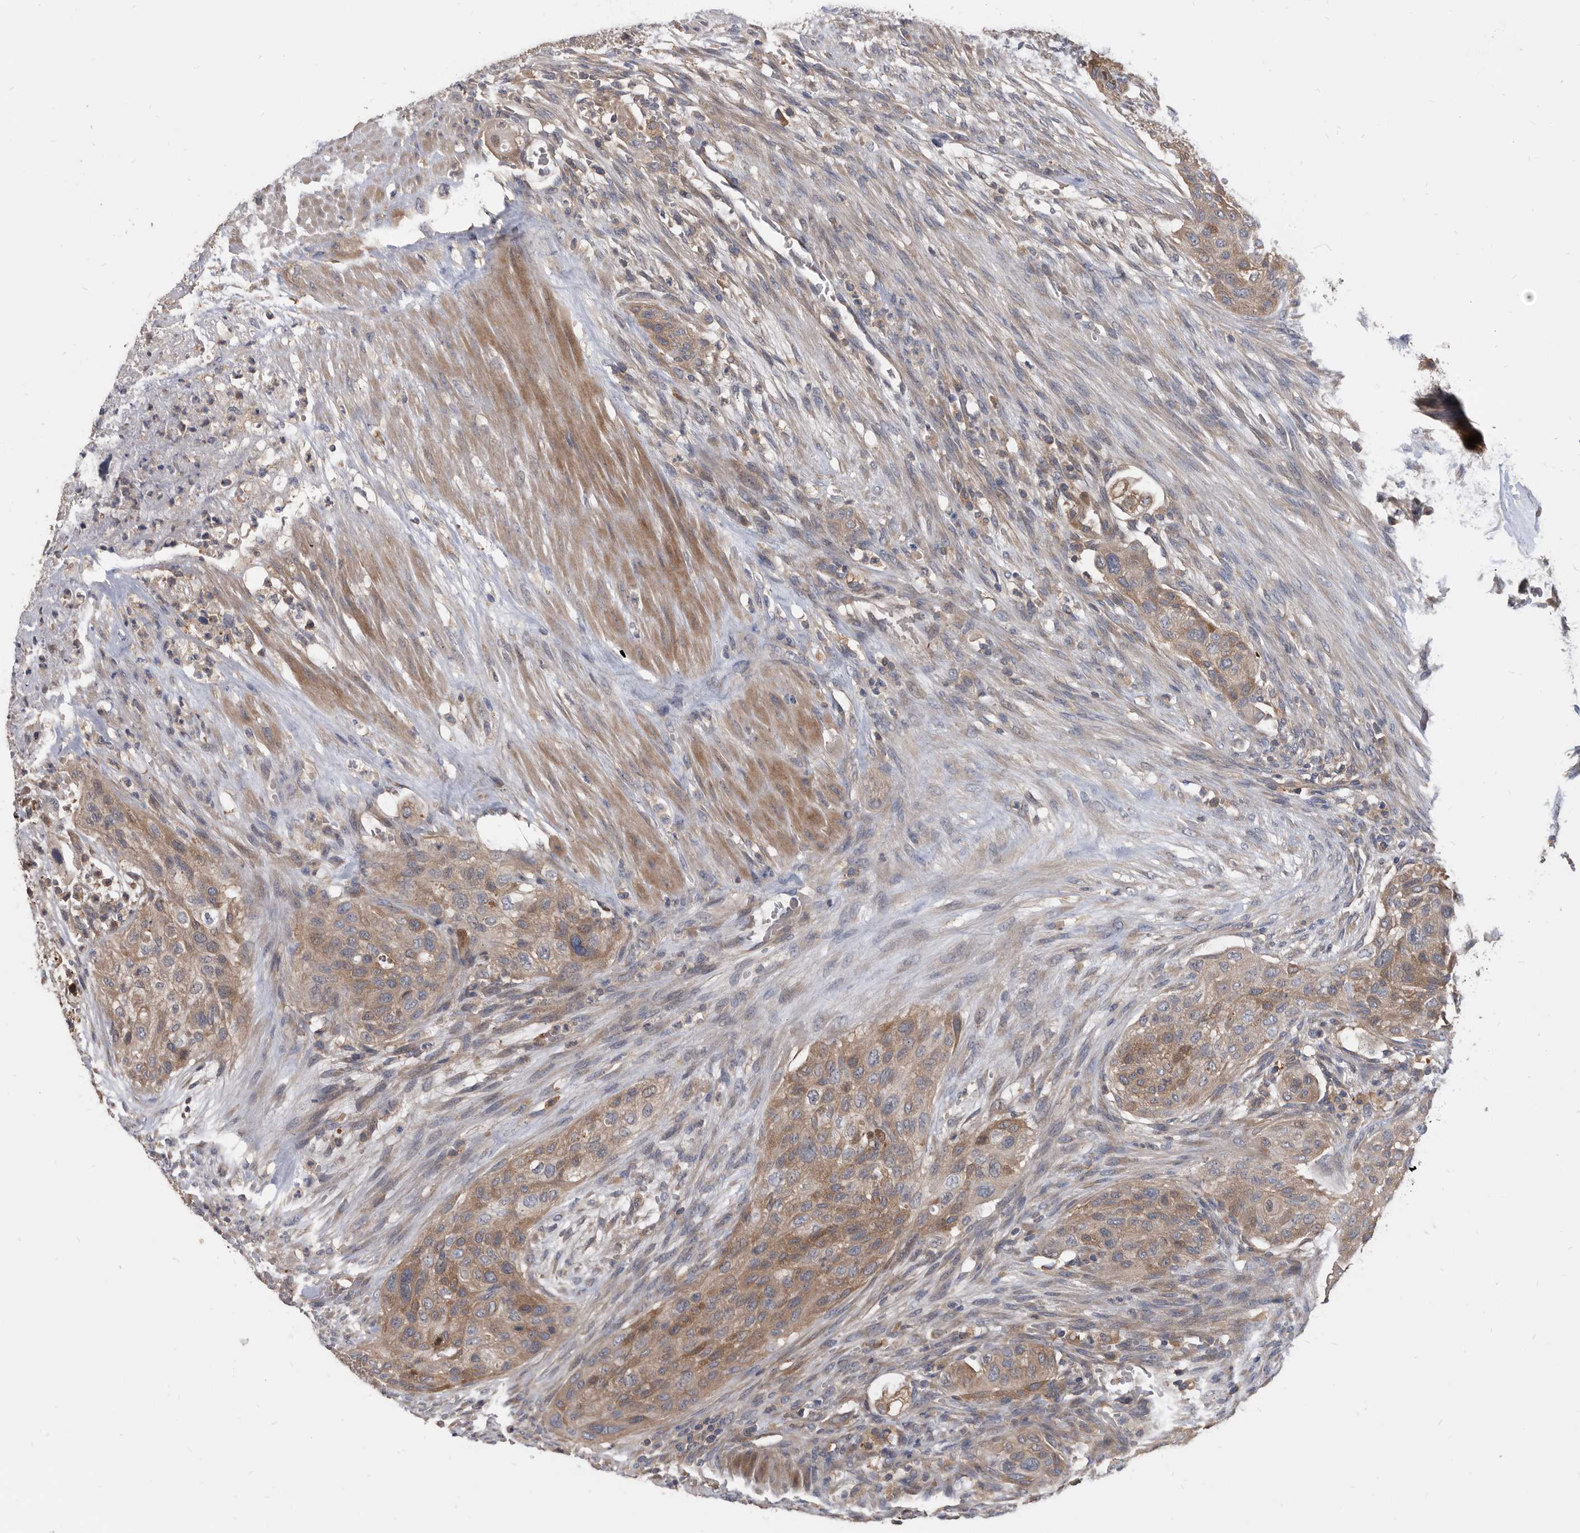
{"staining": {"intensity": "weak", "quantity": ">75%", "location": "cytoplasmic/membranous"}, "tissue": "urothelial cancer", "cell_type": "Tumor cells", "image_type": "cancer", "snomed": [{"axis": "morphology", "description": "Urothelial carcinoma, High grade"}, {"axis": "topography", "description": "Urinary bladder"}], "caption": "This micrograph shows IHC staining of high-grade urothelial carcinoma, with low weak cytoplasmic/membranous positivity in about >75% of tumor cells.", "gene": "APEH", "patient": {"sex": "male", "age": 35}}